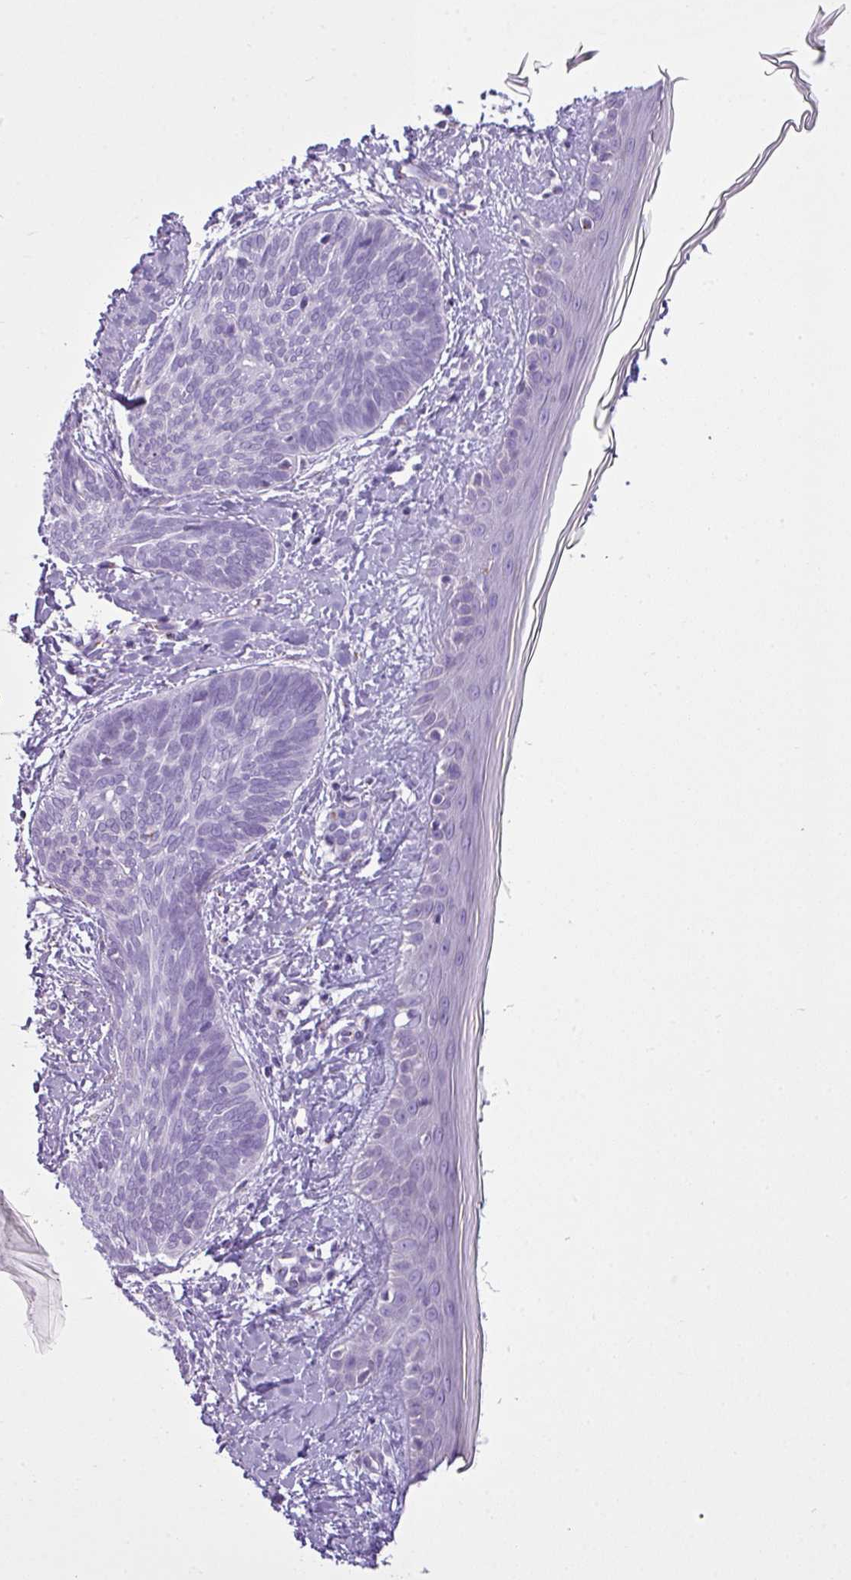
{"staining": {"intensity": "negative", "quantity": "none", "location": "none"}, "tissue": "skin cancer", "cell_type": "Tumor cells", "image_type": "cancer", "snomed": [{"axis": "morphology", "description": "Basal cell carcinoma"}, {"axis": "topography", "description": "Skin"}], "caption": "The micrograph shows no staining of tumor cells in skin basal cell carcinoma.", "gene": "FAM43A", "patient": {"sex": "female", "age": 81}}